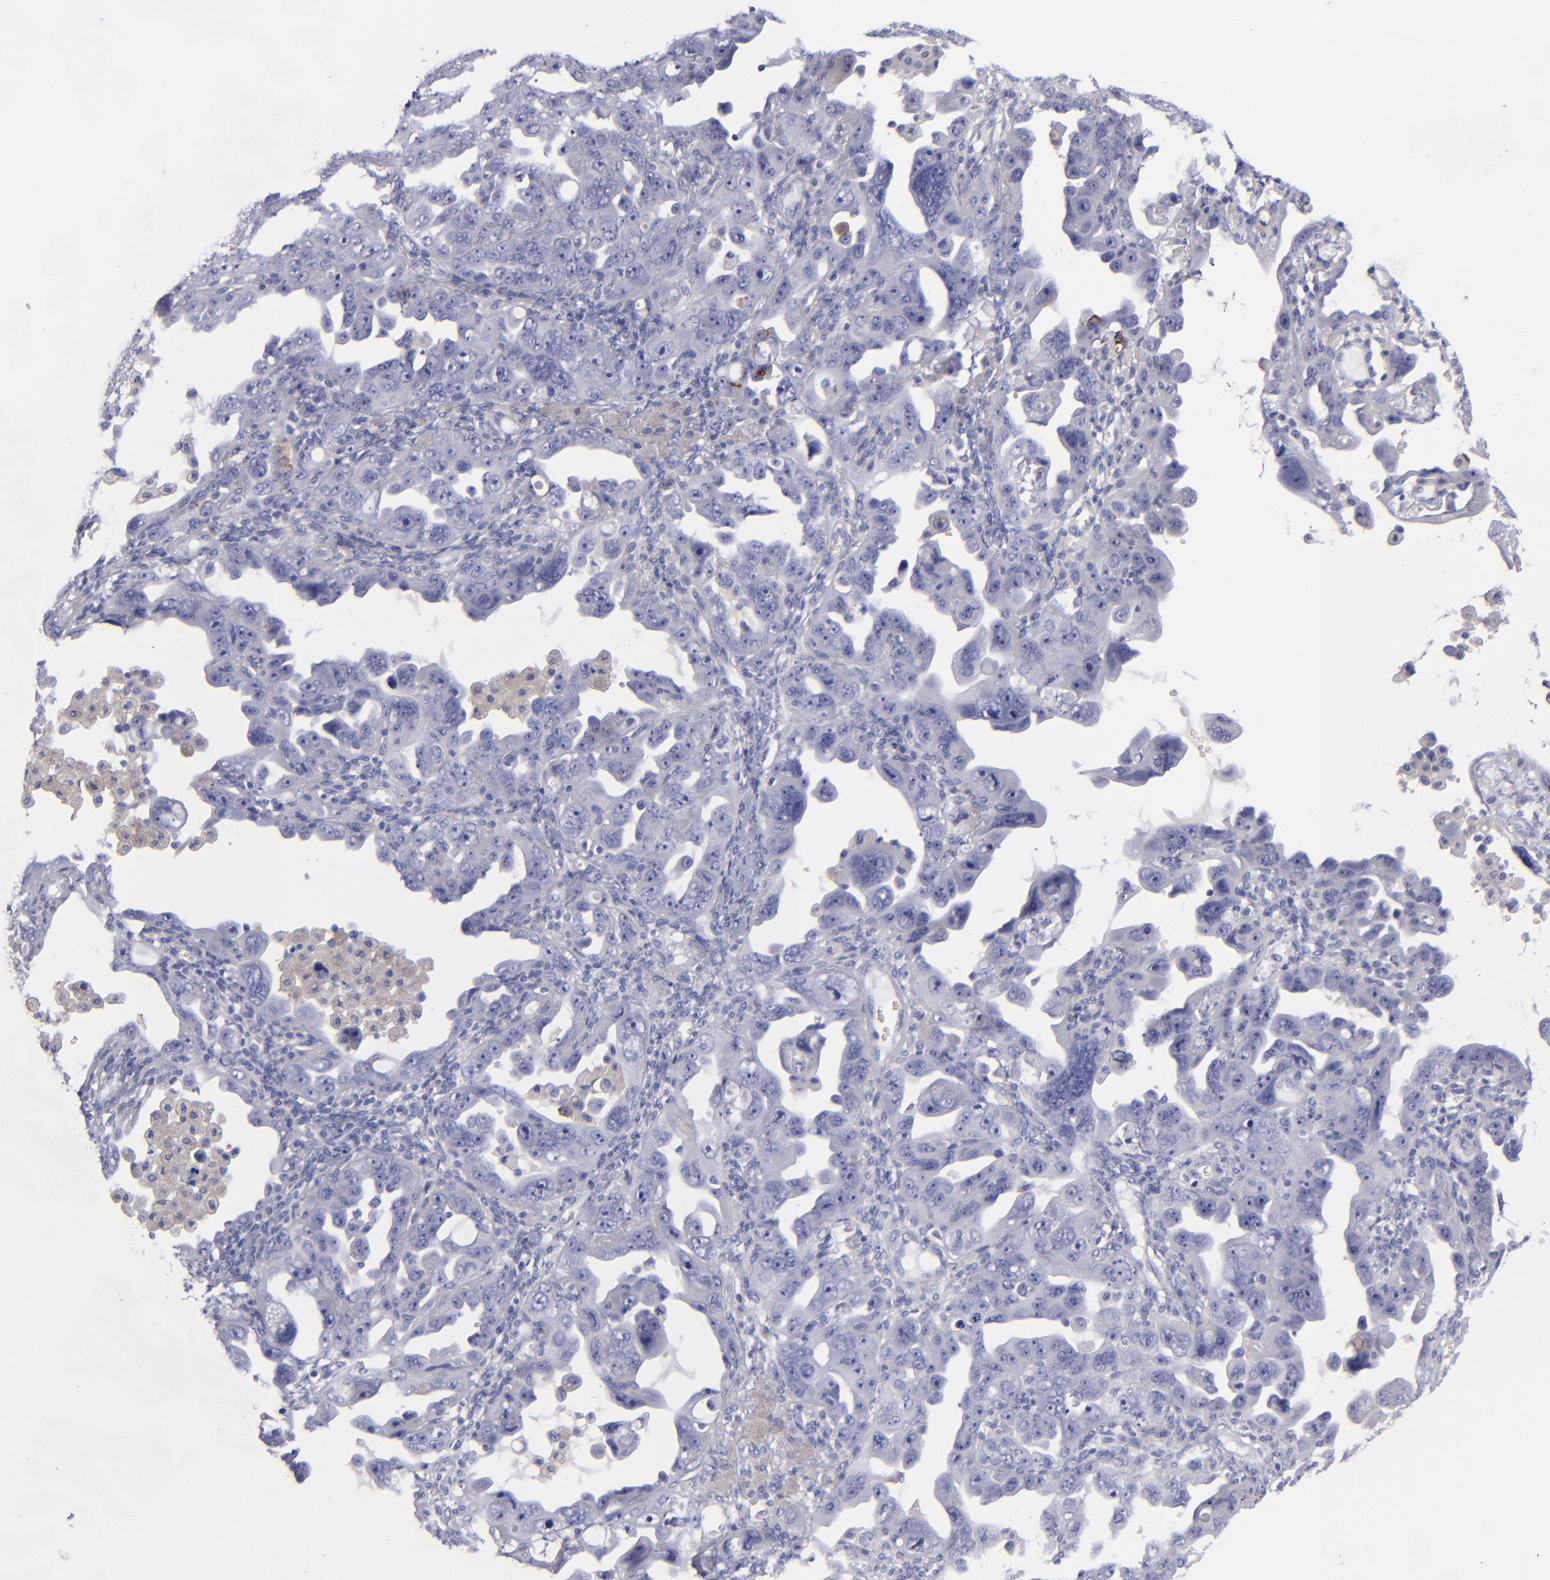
{"staining": {"intensity": "negative", "quantity": "none", "location": "none"}, "tissue": "ovarian cancer", "cell_type": "Tumor cells", "image_type": "cancer", "snomed": [{"axis": "morphology", "description": "Cystadenocarcinoma, serous, NOS"}, {"axis": "topography", "description": "Ovary"}], "caption": "Tumor cells are negative for brown protein staining in ovarian serous cystadenocarcinoma. The staining was performed using DAB (3,3'-diaminobenzidine) to visualize the protein expression in brown, while the nuclei were stained in blue with hematoxylin (Magnification: 20x).", "gene": "ANPEP", "patient": {"sex": "female", "age": 66}}